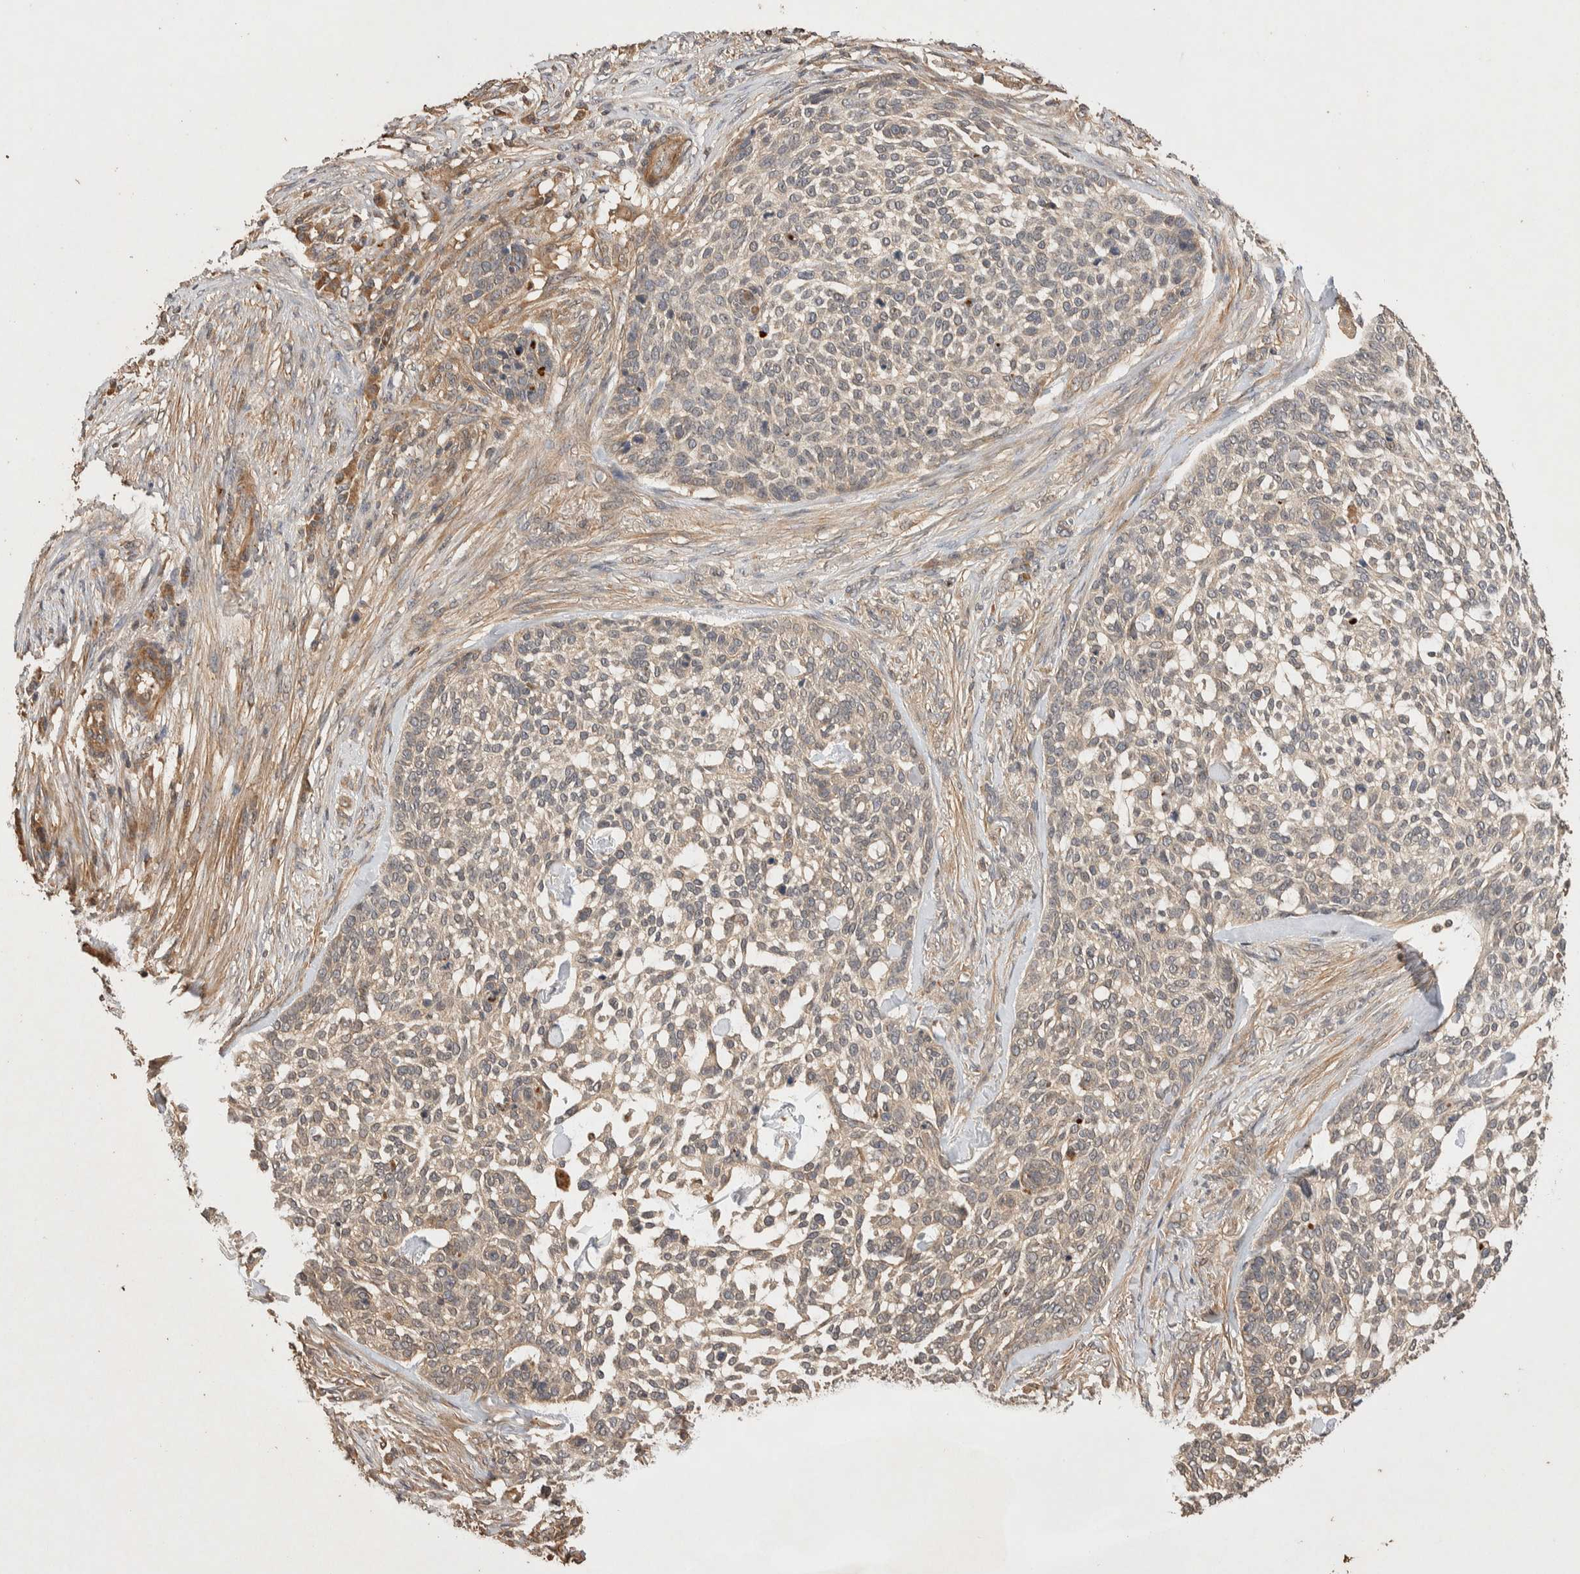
{"staining": {"intensity": "weak", "quantity": "25%-75%", "location": "cytoplasmic/membranous"}, "tissue": "skin cancer", "cell_type": "Tumor cells", "image_type": "cancer", "snomed": [{"axis": "morphology", "description": "Basal cell carcinoma"}, {"axis": "topography", "description": "Skin"}], "caption": "A brown stain highlights weak cytoplasmic/membranous positivity of a protein in human basal cell carcinoma (skin) tumor cells.", "gene": "NSMAF", "patient": {"sex": "female", "age": 64}}